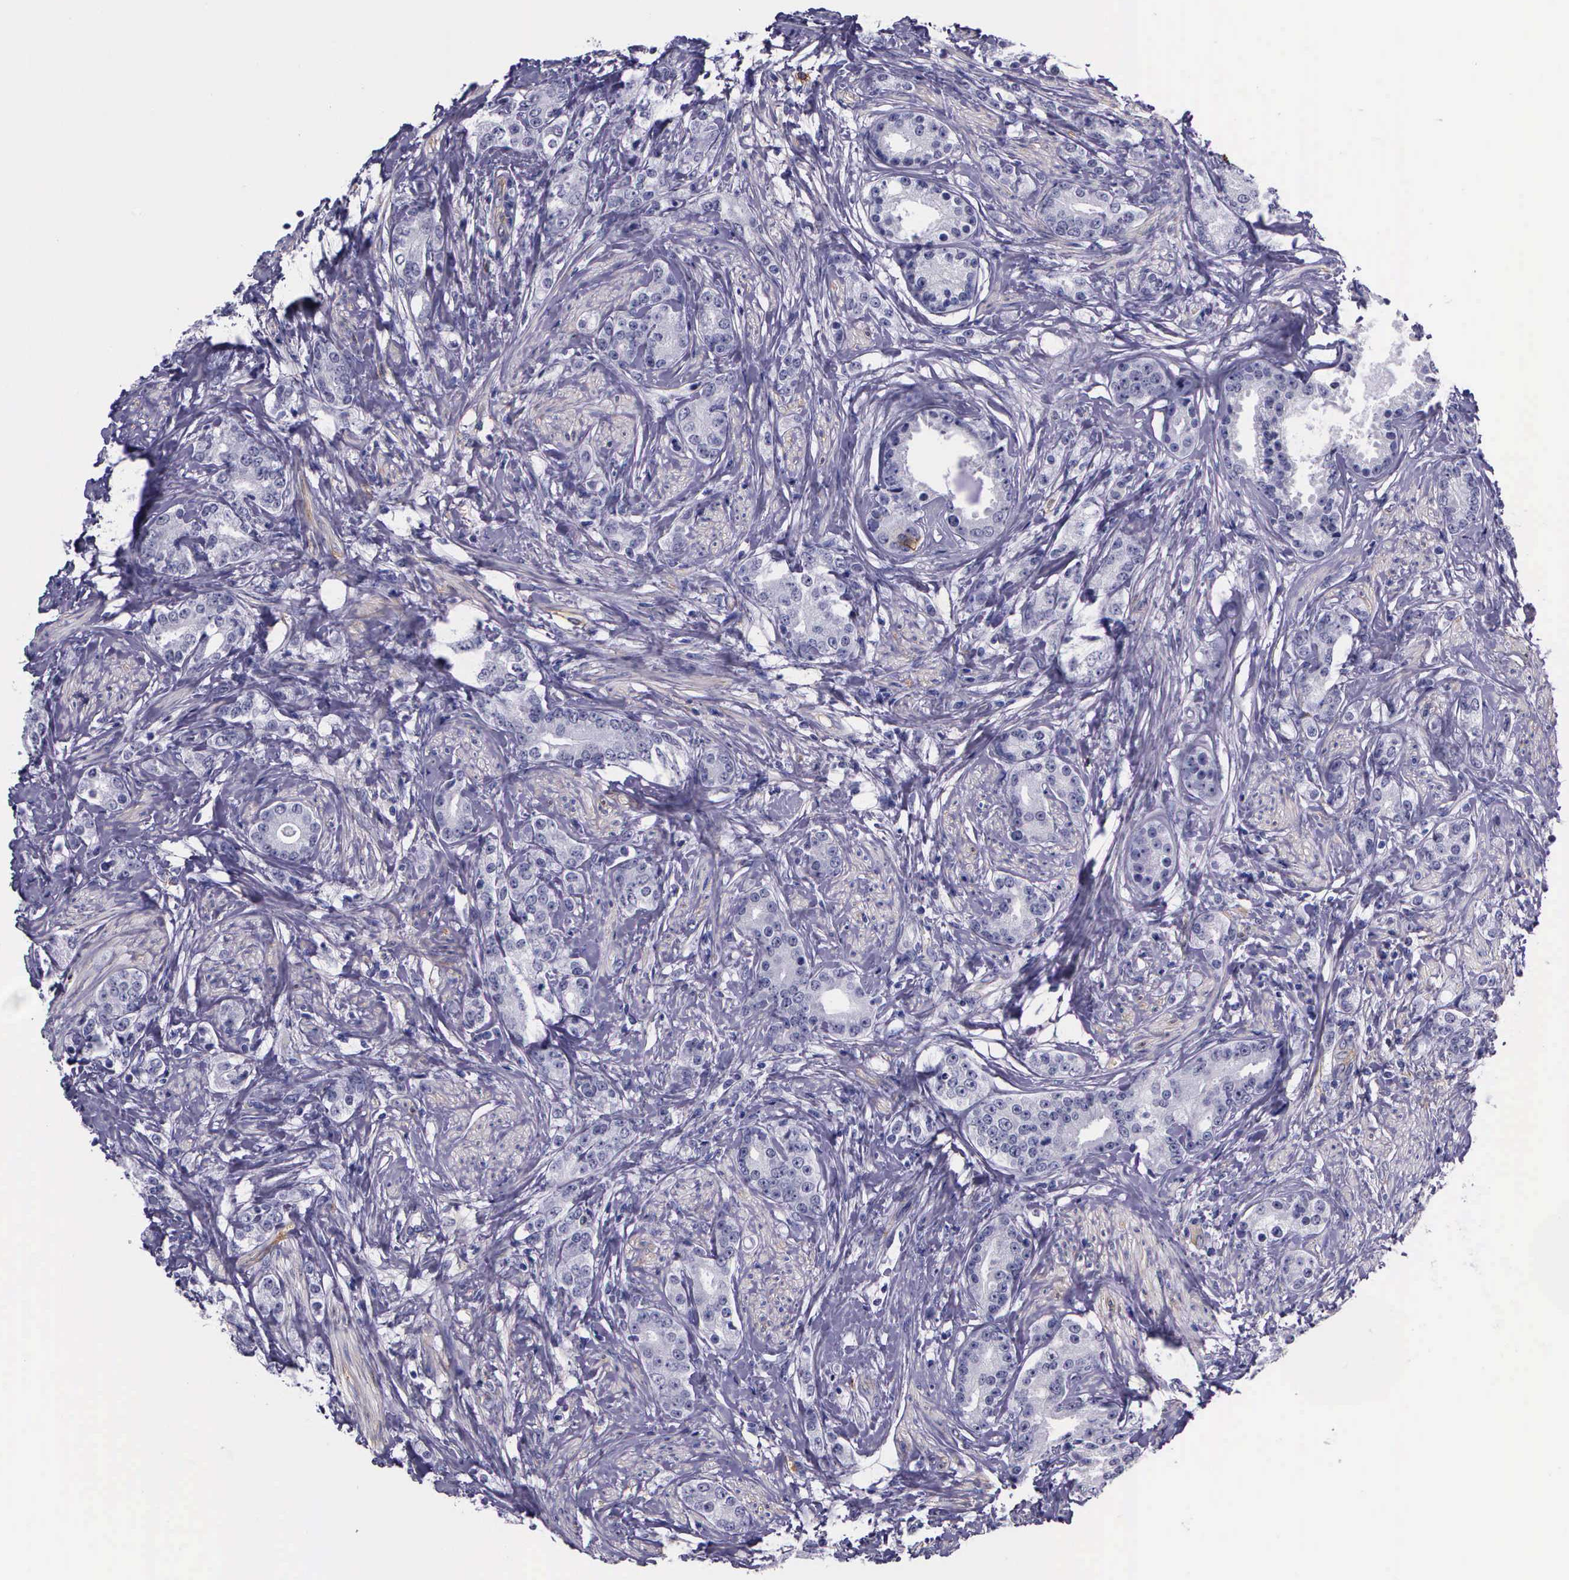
{"staining": {"intensity": "negative", "quantity": "none", "location": "none"}, "tissue": "prostate cancer", "cell_type": "Tumor cells", "image_type": "cancer", "snomed": [{"axis": "morphology", "description": "Adenocarcinoma, Medium grade"}, {"axis": "topography", "description": "Prostate"}], "caption": "Tumor cells are negative for protein expression in human prostate medium-grade adenocarcinoma. (Immunohistochemistry, brightfield microscopy, high magnification).", "gene": "AHNAK2", "patient": {"sex": "male", "age": 59}}